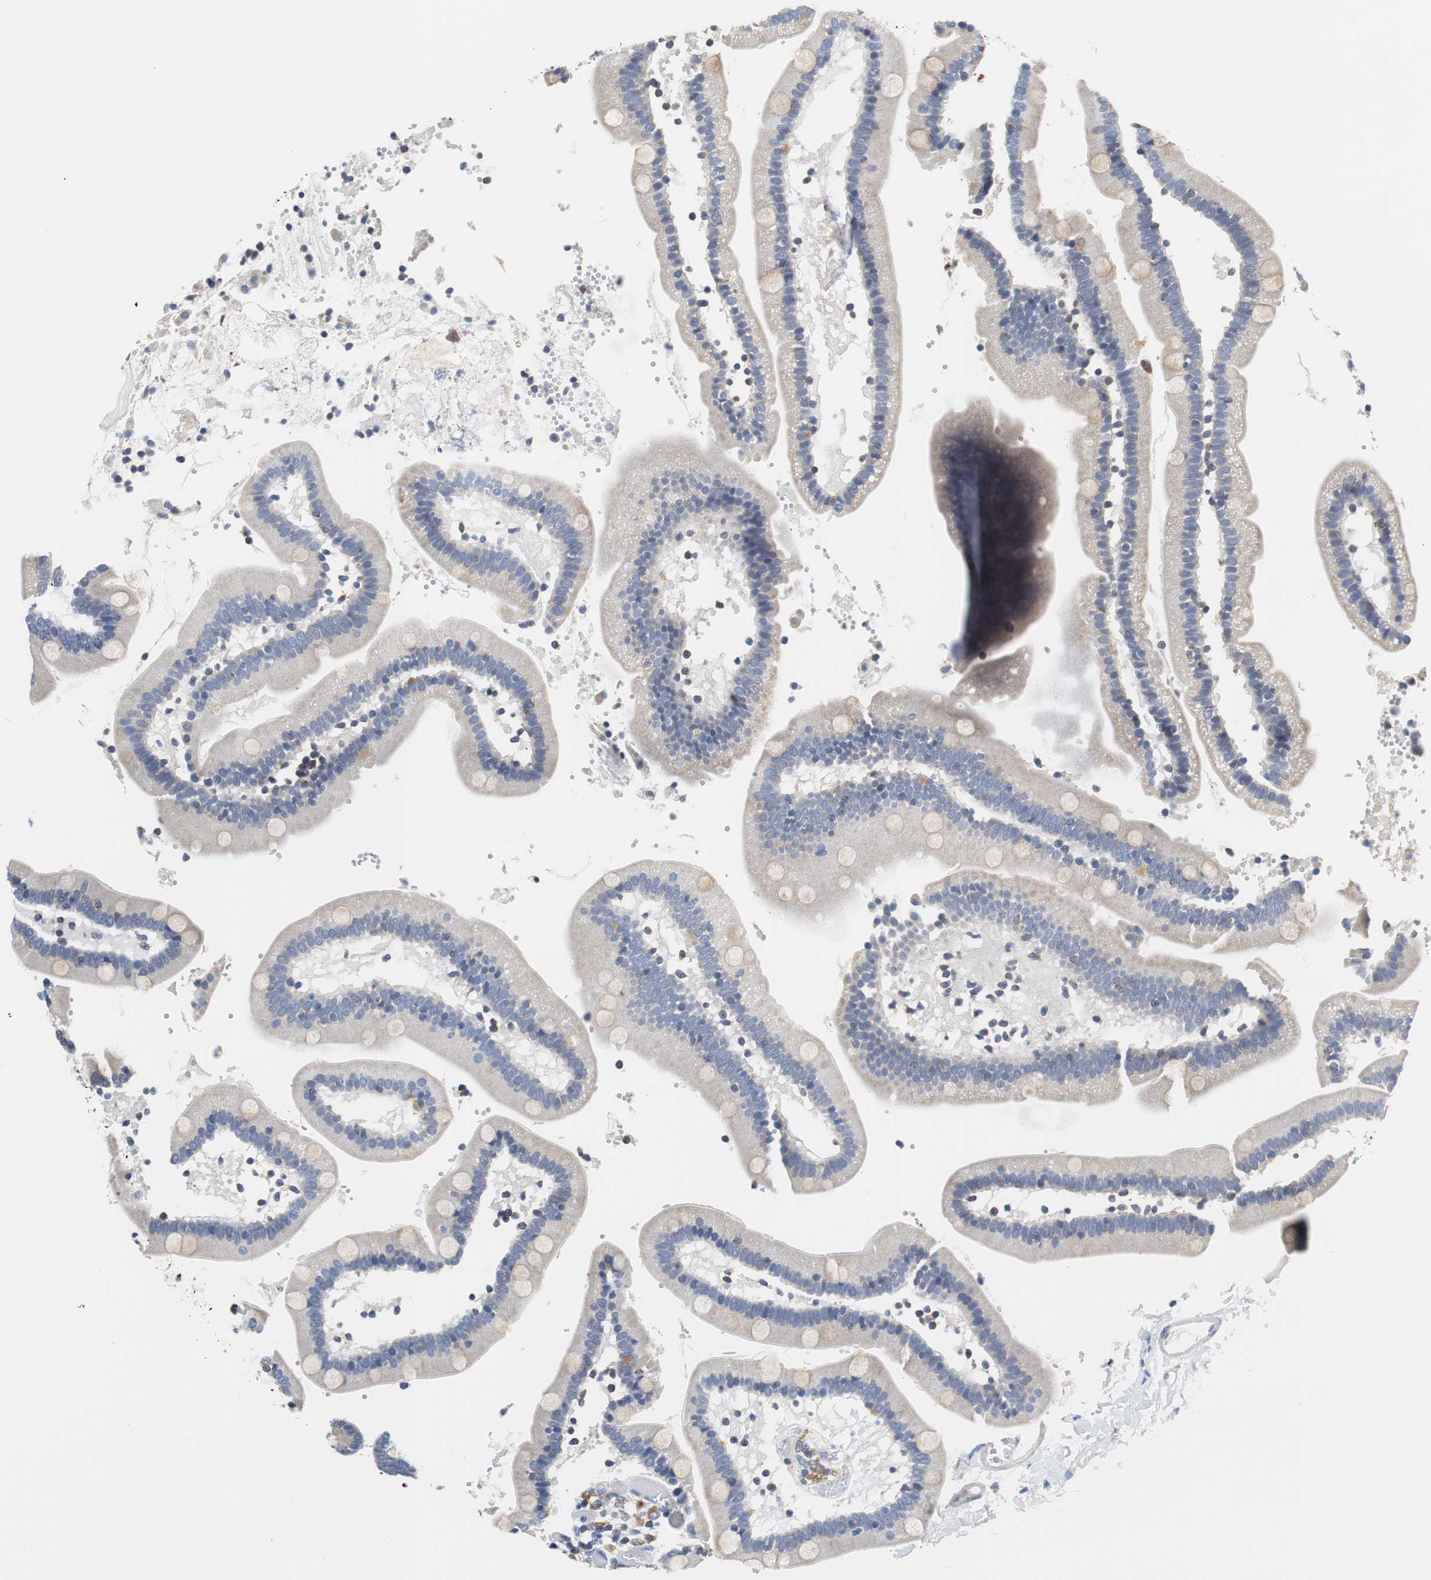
{"staining": {"intensity": "weak", "quantity": "25%-75%", "location": "cytoplasmic/membranous"}, "tissue": "duodenum", "cell_type": "Glandular cells", "image_type": "normal", "snomed": [{"axis": "morphology", "description": "Normal tissue, NOS"}, {"axis": "topography", "description": "Duodenum"}], "caption": "IHC micrograph of unremarkable duodenum: human duodenum stained using immunohistochemistry displays low levels of weak protein expression localized specifically in the cytoplasmic/membranous of glandular cells, appearing as a cytoplasmic/membranous brown color.", "gene": "VAMP8", "patient": {"sex": "male", "age": 66}}